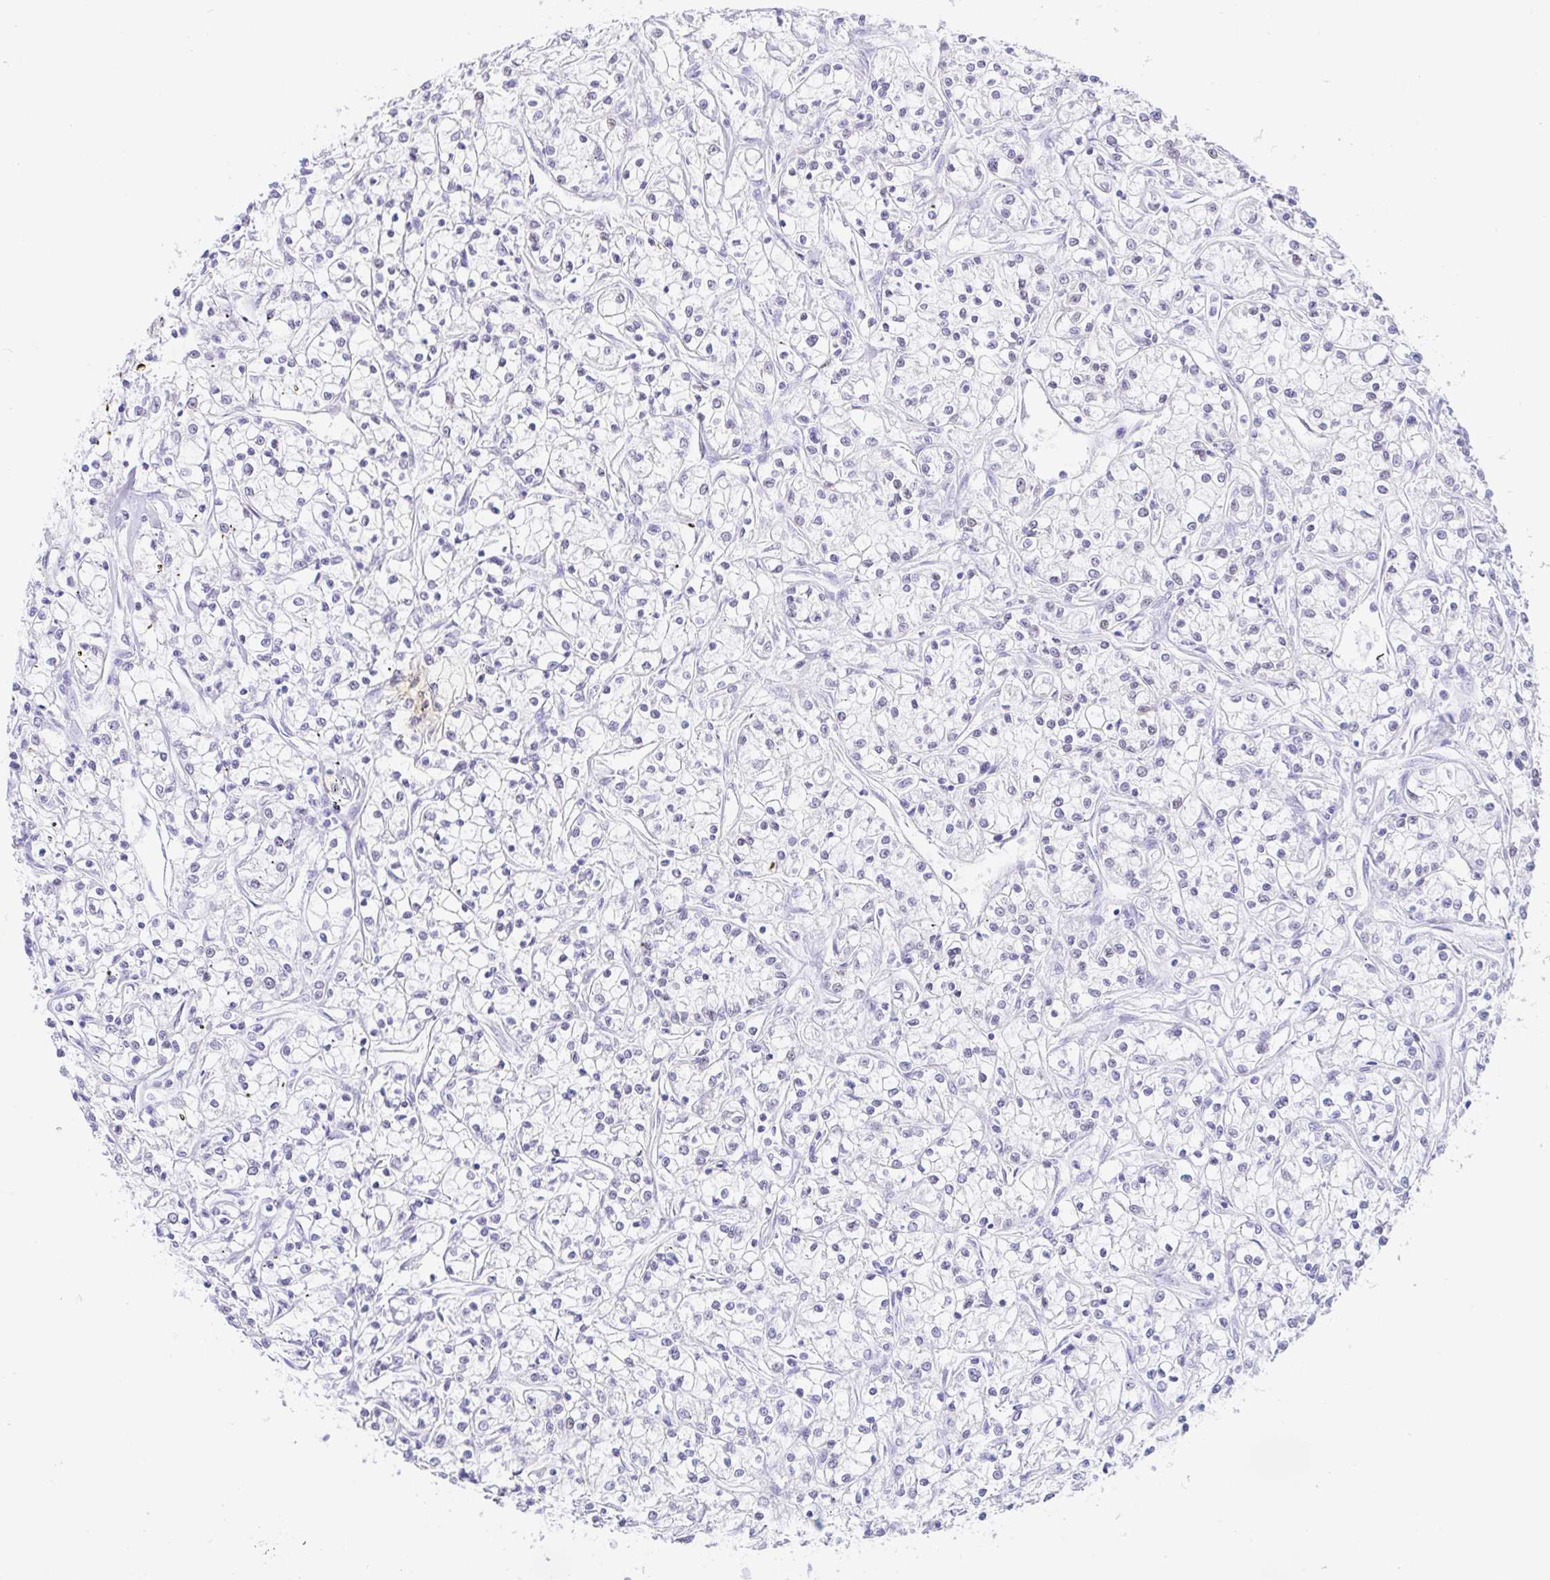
{"staining": {"intensity": "negative", "quantity": "none", "location": "none"}, "tissue": "renal cancer", "cell_type": "Tumor cells", "image_type": "cancer", "snomed": [{"axis": "morphology", "description": "Adenocarcinoma, NOS"}, {"axis": "topography", "description": "Kidney"}], "caption": "The micrograph exhibits no significant expression in tumor cells of renal adenocarcinoma.", "gene": "PAX8", "patient": {"sex": "female", "age": 59}}